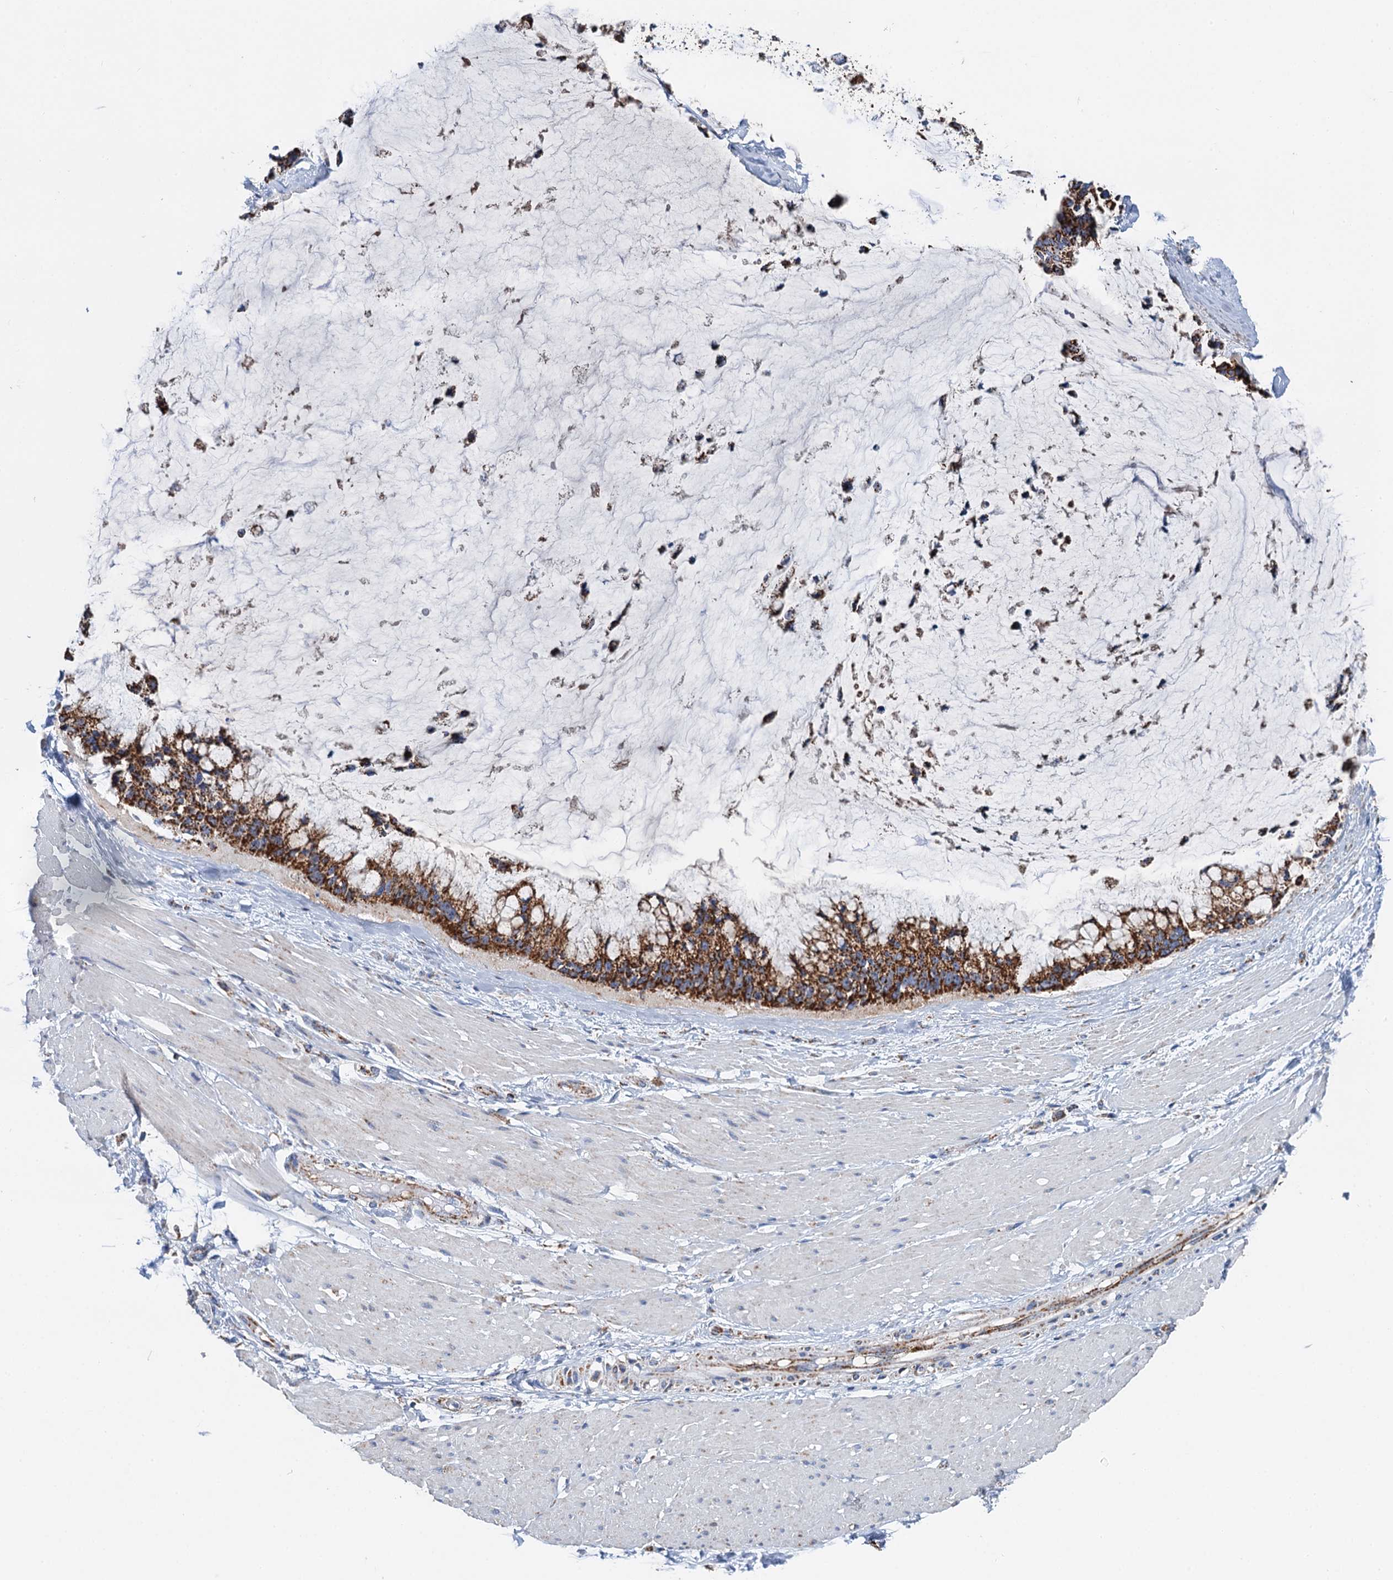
{"staining": {"intensity": "strong", "quantity": ">75%", "location": "cytoplasmic/membranous"}, "tissue": "ovarian cancer", "cell_type": "Tumor cells", "image_type": "cancer", "snomed": [{"axis": "morphology", "description": "Cystadenocarcinoma, mucinous, NOS"}, {"axis": "topography", "description": "Ovary"}], "caption": "Human ovarian cancer stained for a protein (brown) demonstrates strong cytoplasmic/membranous positive positivity in about >75% of tumor cells.", "gene": "IVD", "patient": {"sex": "female", "age": 39}}